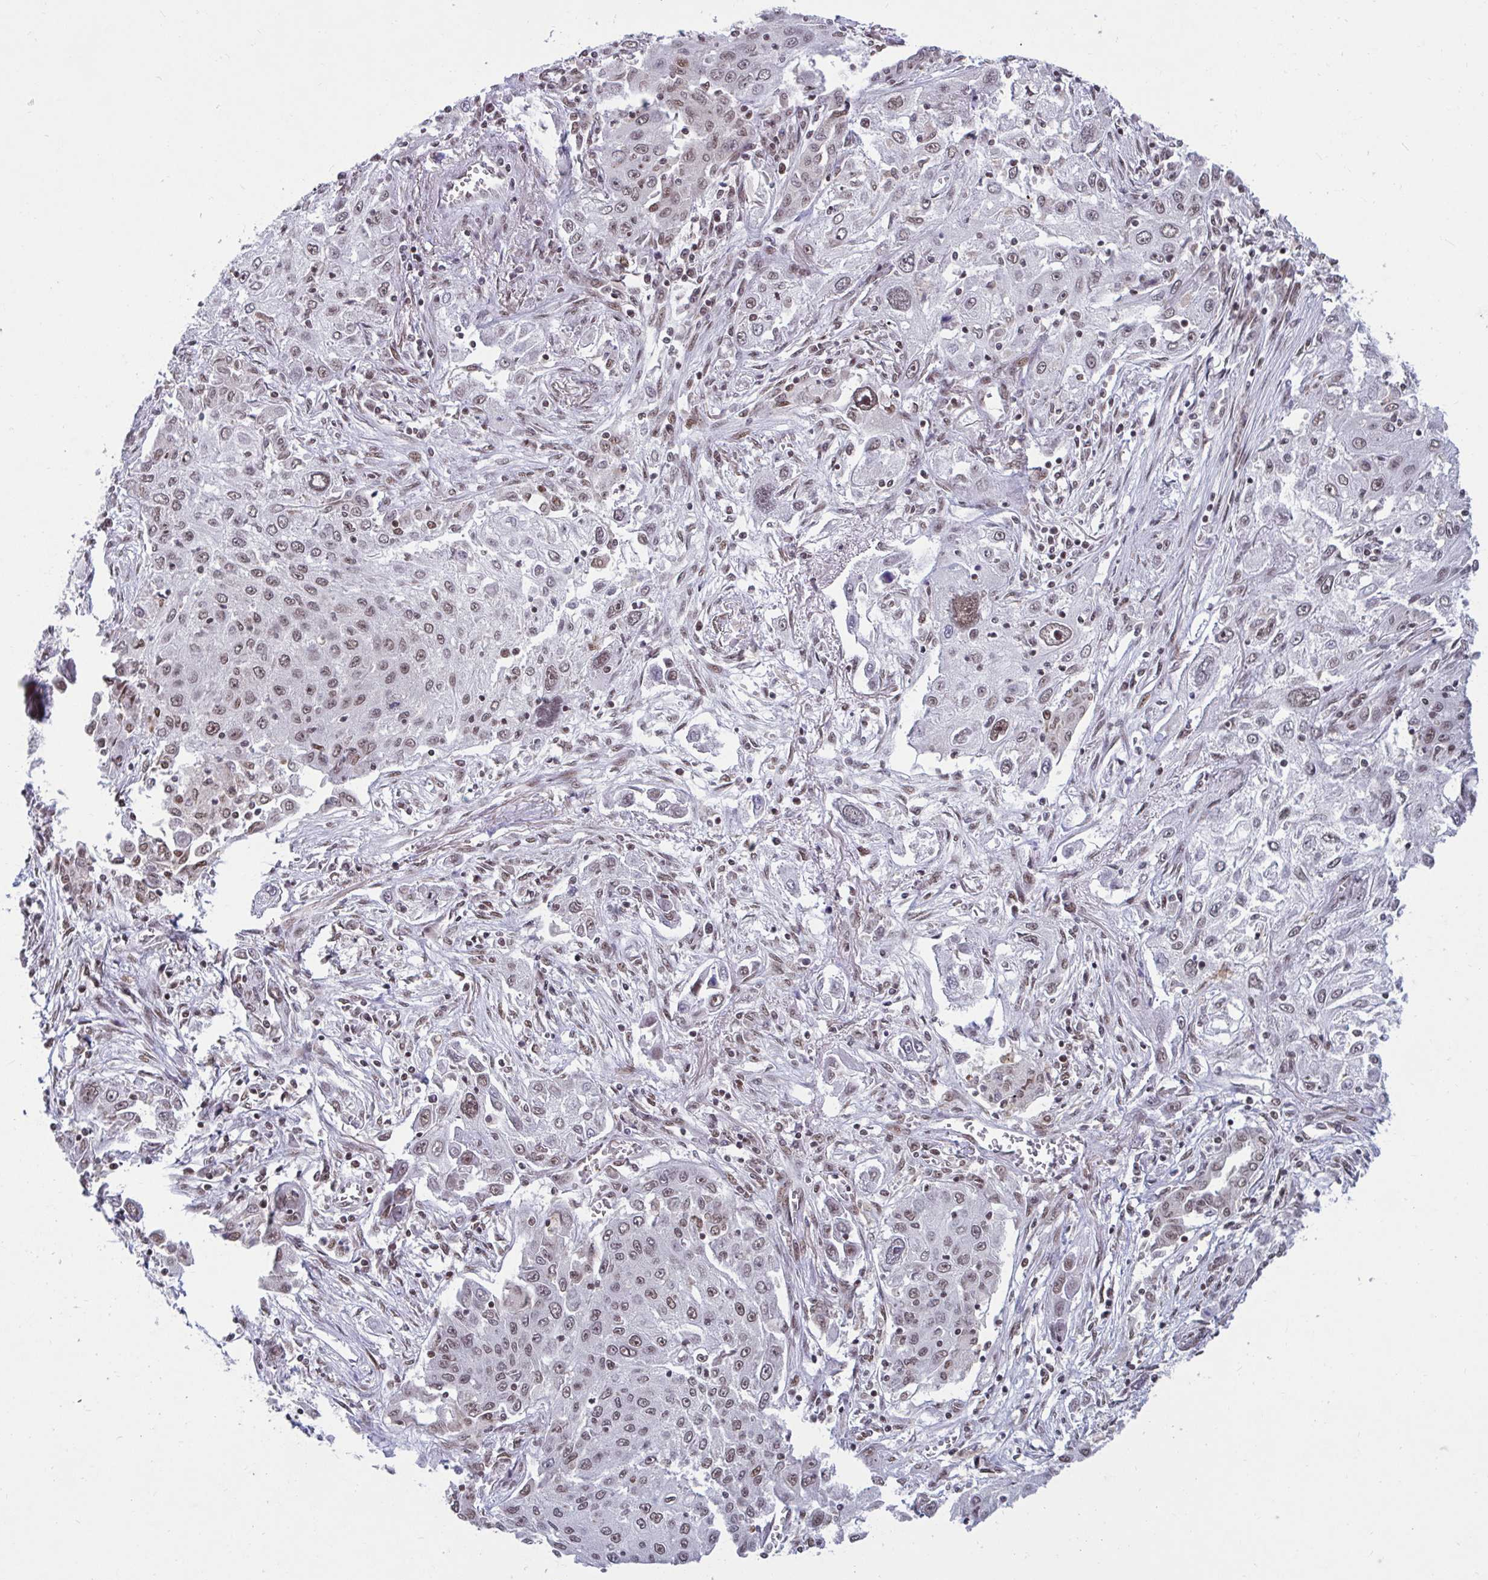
{"staining": {"intensity": "weak", "quantity": ">75%", "location": "nuclear"}, "tissue": "lung cancer", "cell_type": "Tumor cells", "image_type": "cancer", "snomed": [{"axis": "morphology", "description": "Squamous cell carcinoma, NOS"}, {"axis": "topography", "description": "Lung"}], "caption": "Immunohistochemical staining of squamous cell carcinoma (lung) shows low levels of weak nuclear protein expression in approximately >75% of tumor cells.", "gene": "PHF10", "patient": {"sex": "female", "age": 69}}